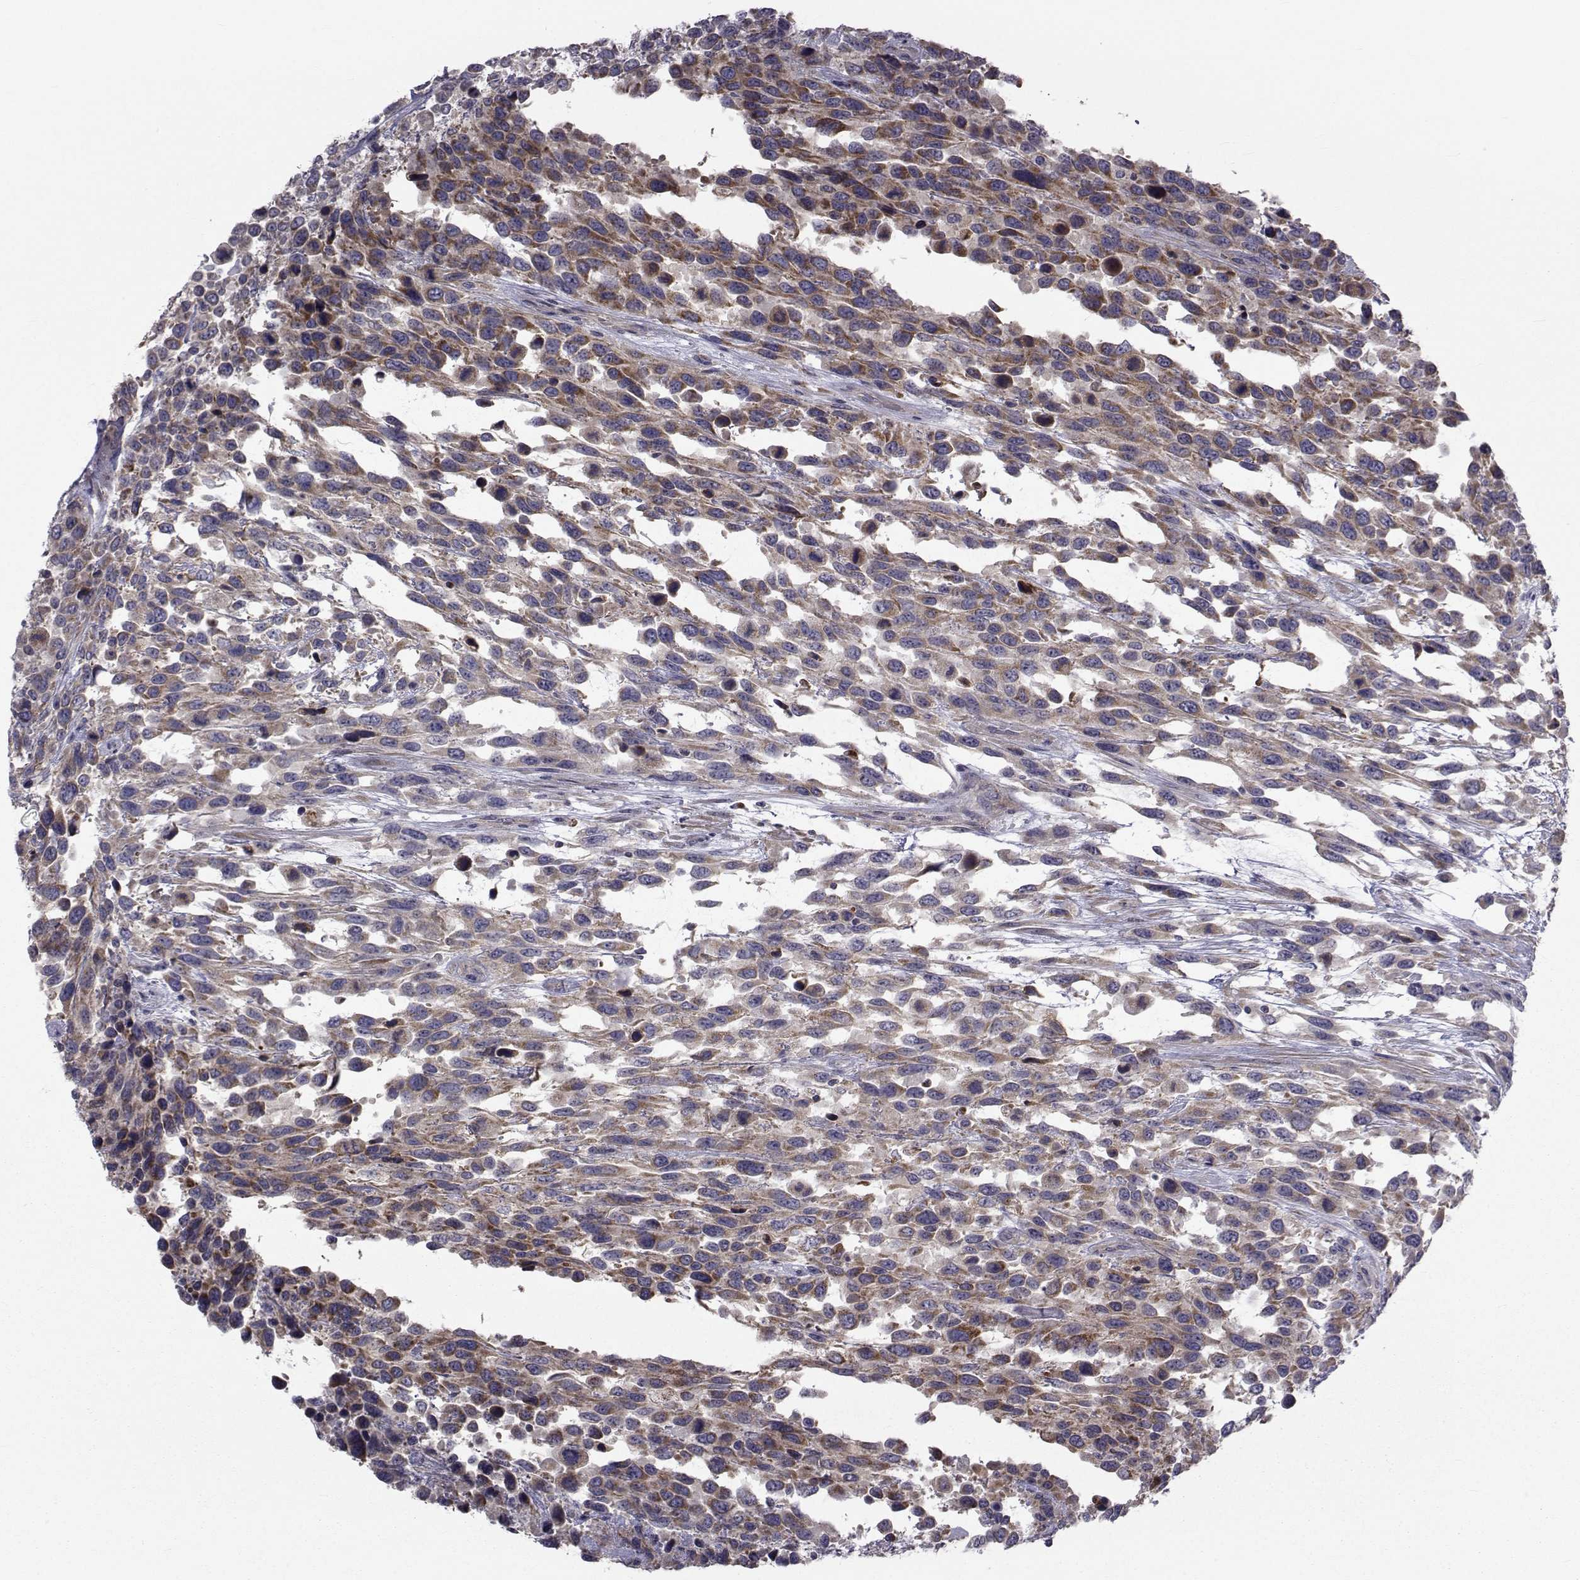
{"staining": {"intensity": "strong", "quantity": "<25%", "location": "cytoplasmic/membranous"}, "tissue": "urothelial cancer", "cell_type": "Tumor cells", "image_type": "cancer", "snomed": [{"axis": "morphology", "description": "Urothelial carcinoma, High grade"}, {"axis": "topography", "description": "Urinary bladder"}], "caption": "An image showing strong cytoplasmic/membranous expression in about <25% of tumor cells in high-grade urothelial carcinoma, as visualized by brown immunohistochemical staining.", "gene": "CFAP74", "patient": {"sex": "female", "age": 70}}